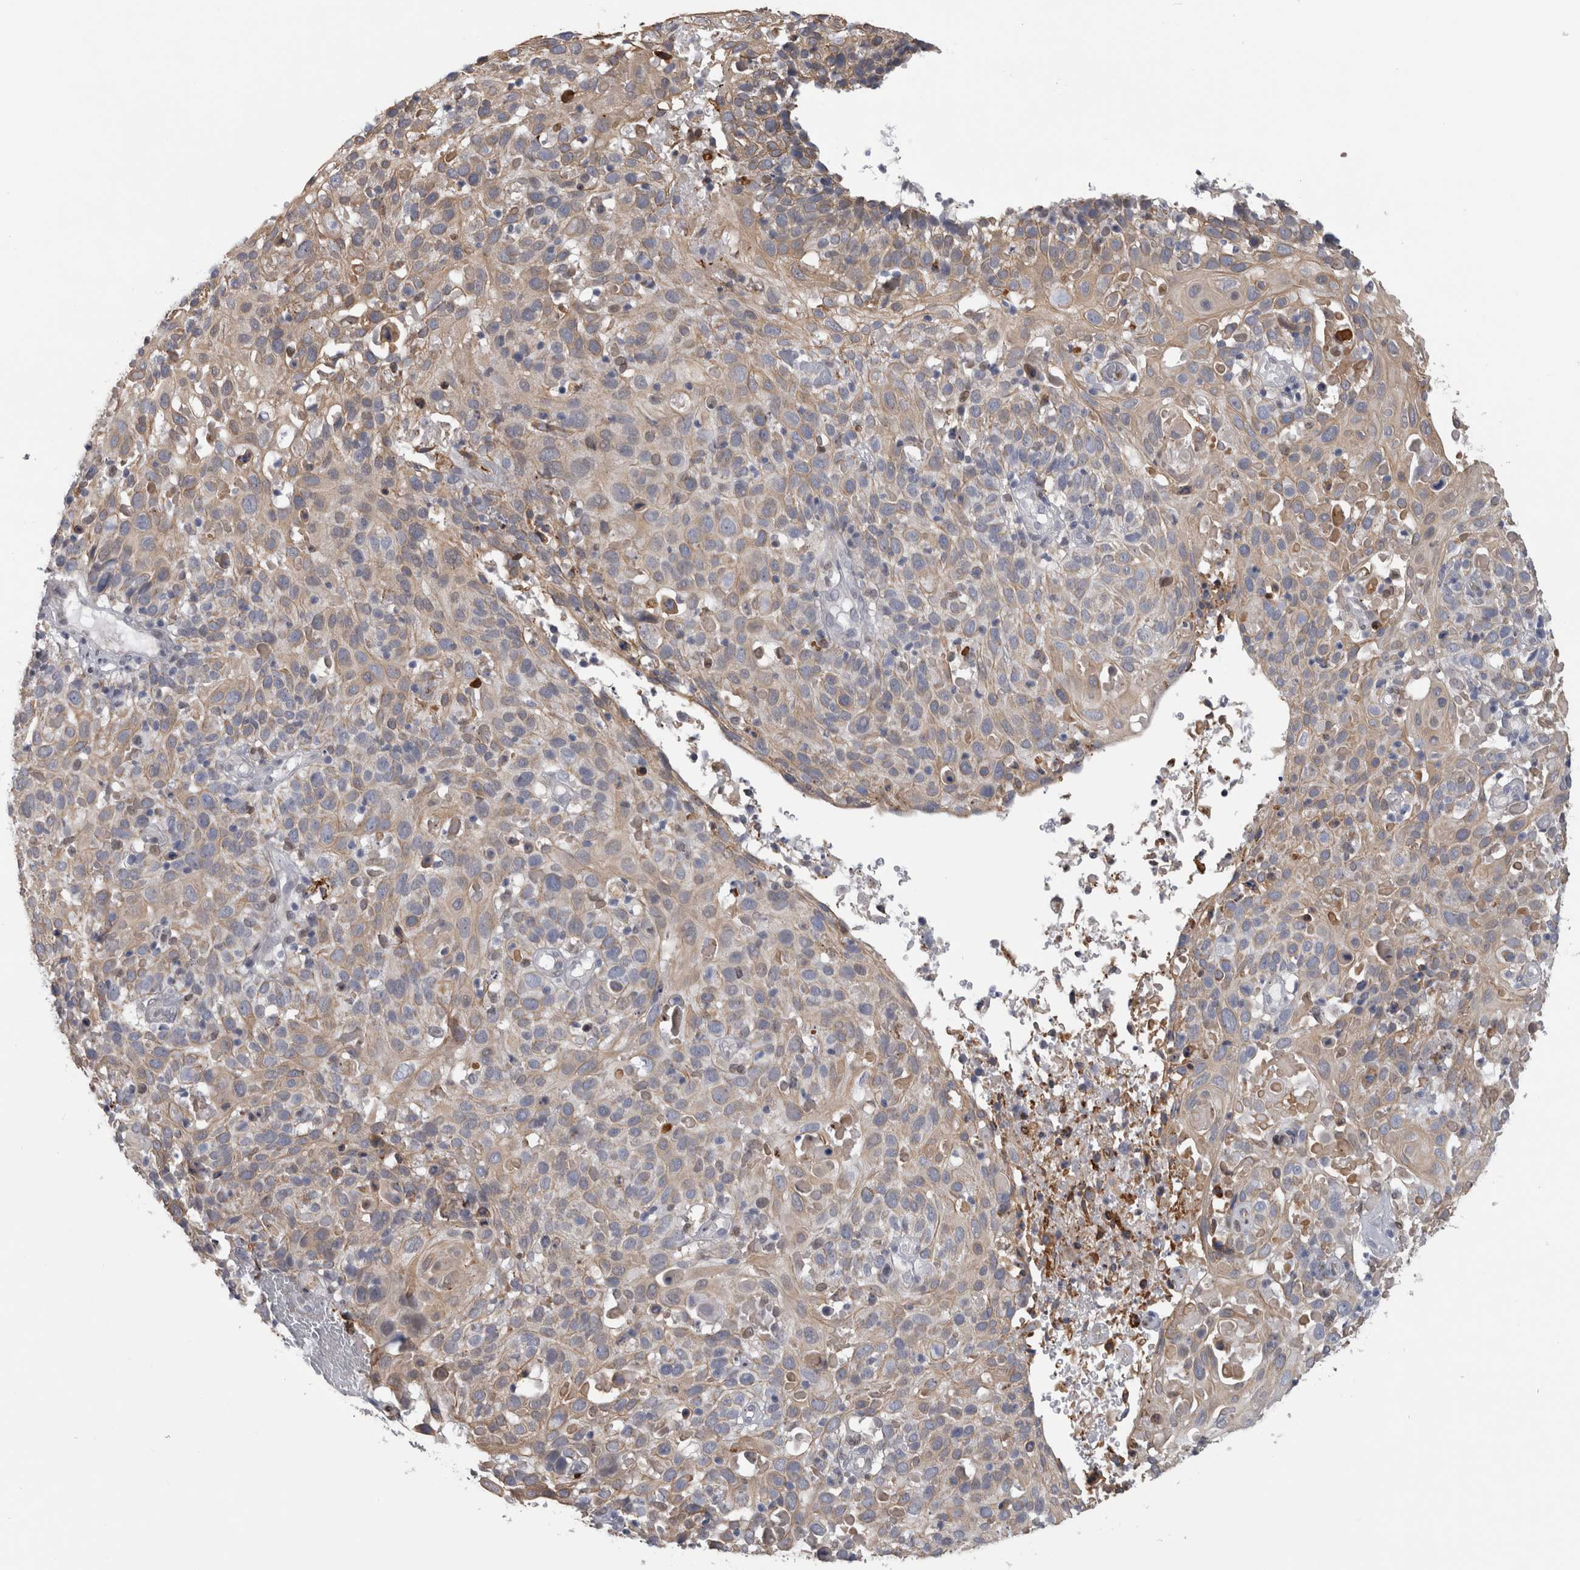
{"staining": {"intensity": "weak", "quantity": "25%-75%", "location": "cytoplasmic/membranous"}, "tissue": "cervical cancer", "cell_type": "Tumor cells", "image_type": "cancer", "snomed": [{"axis": "morphology", "description": "Squamous cell carcinoma, NOS"}, {"axis": "topography", "description": "Cervix"}], "caption": "Protein positivity by immunohistochemistry (IHC) displays weak cytoplasmic/membranous staining in approximately 25%-75% of tumor cells in squamous cell carcinoma (cervical). (brown staining indicates protein expression, while blue staining denotes nuclei).", "gene": "DNAJC24", "patient": {"sex": "female", "age": 74}}